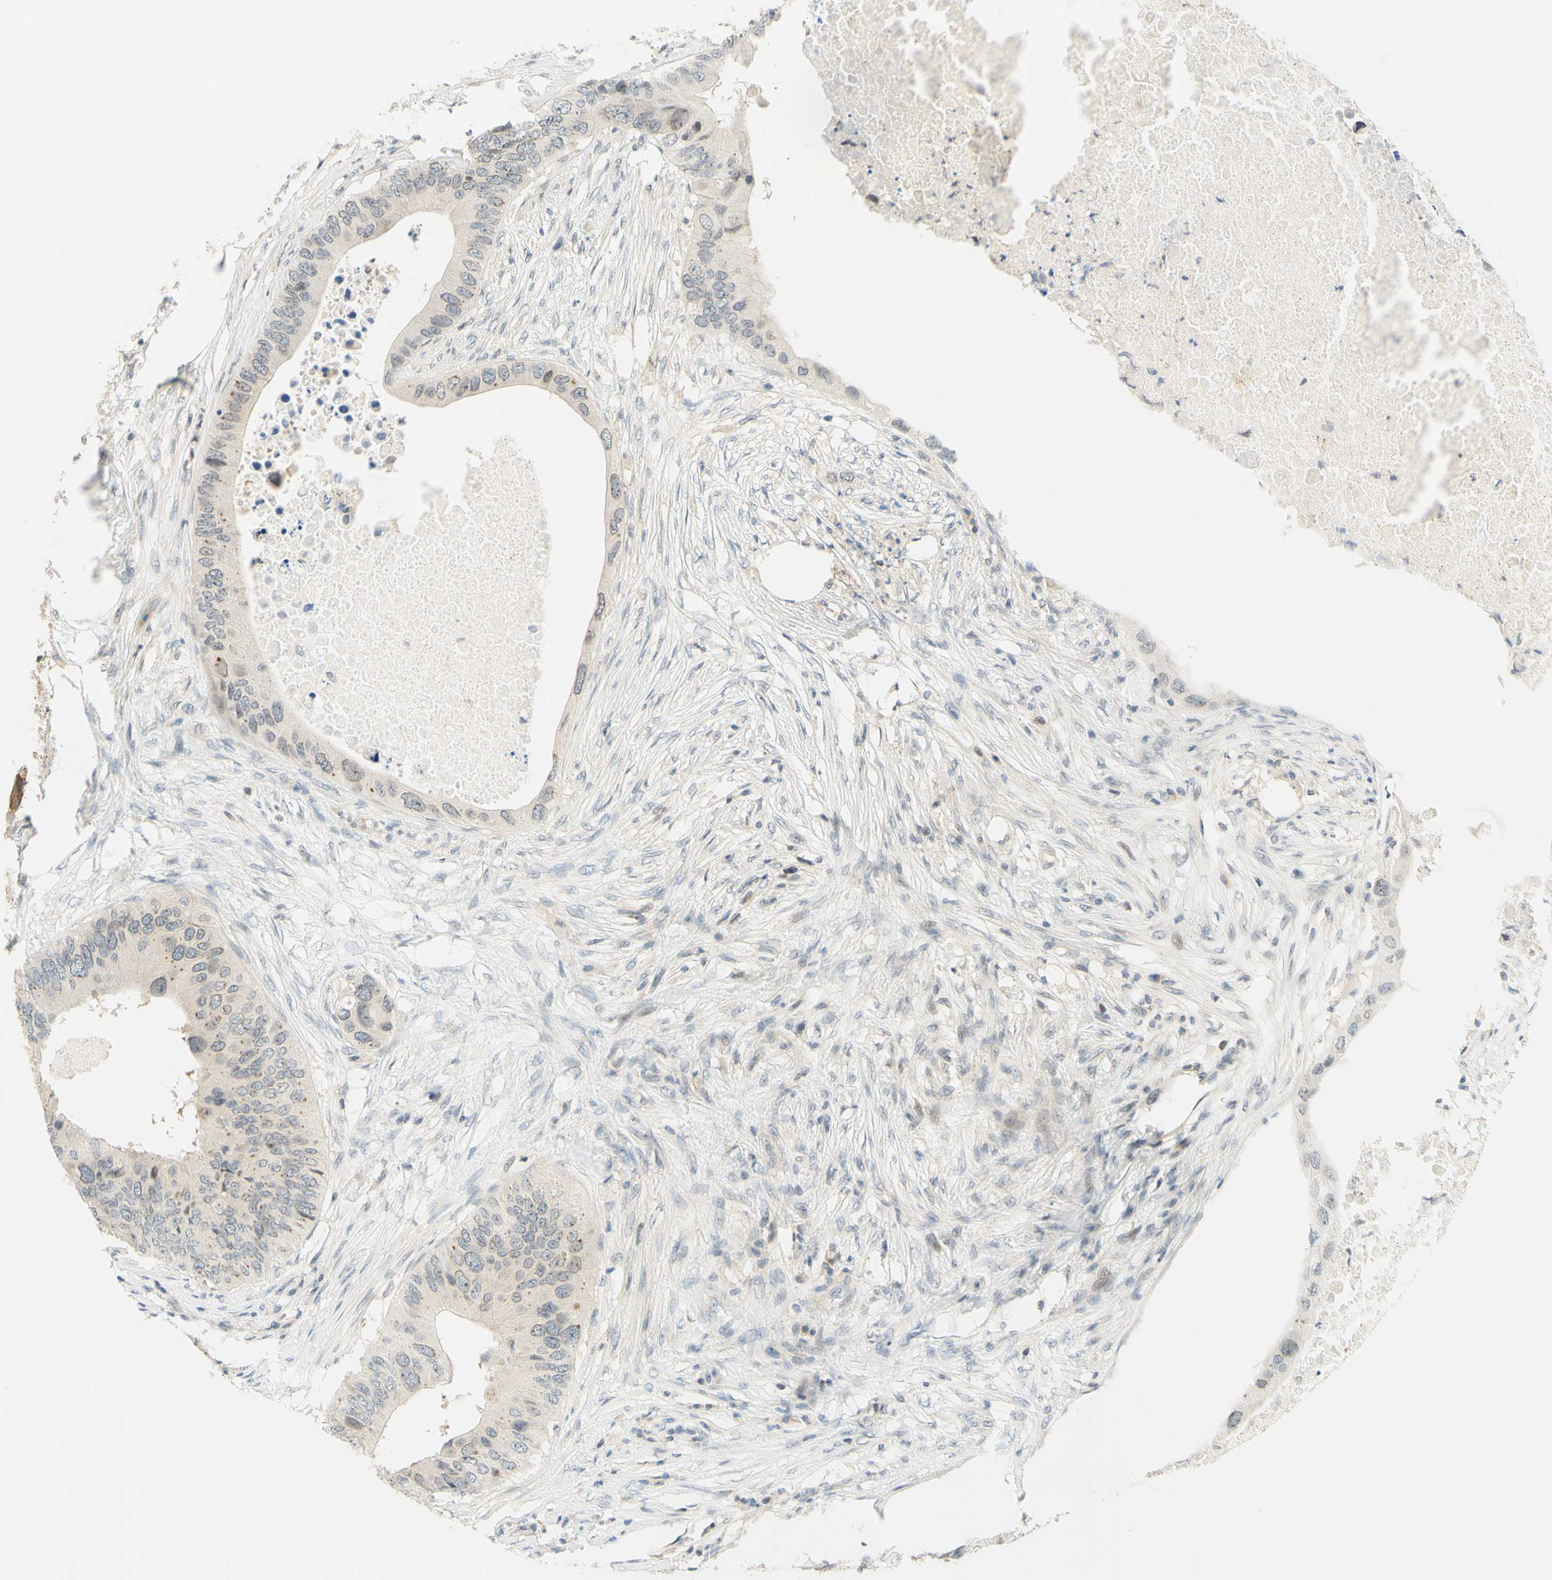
{"staining": {"intensity": "negative", "quantity": "none", "location": "none"}, "tissue": "colorectal cancer", "cell_type": "Tumor cells", "image_type": "cancer", "snomed": [{"axis": "morphology", "description": "Adenocarcinoma, NOS"}, {"axis": "topography", "description": "Colon"}], "caption": "IHC of human colorectal cancer shows no positivity in tumor cells.", "gene": "C2CD2L", "patient": {"sex": "male", "age": 71}}